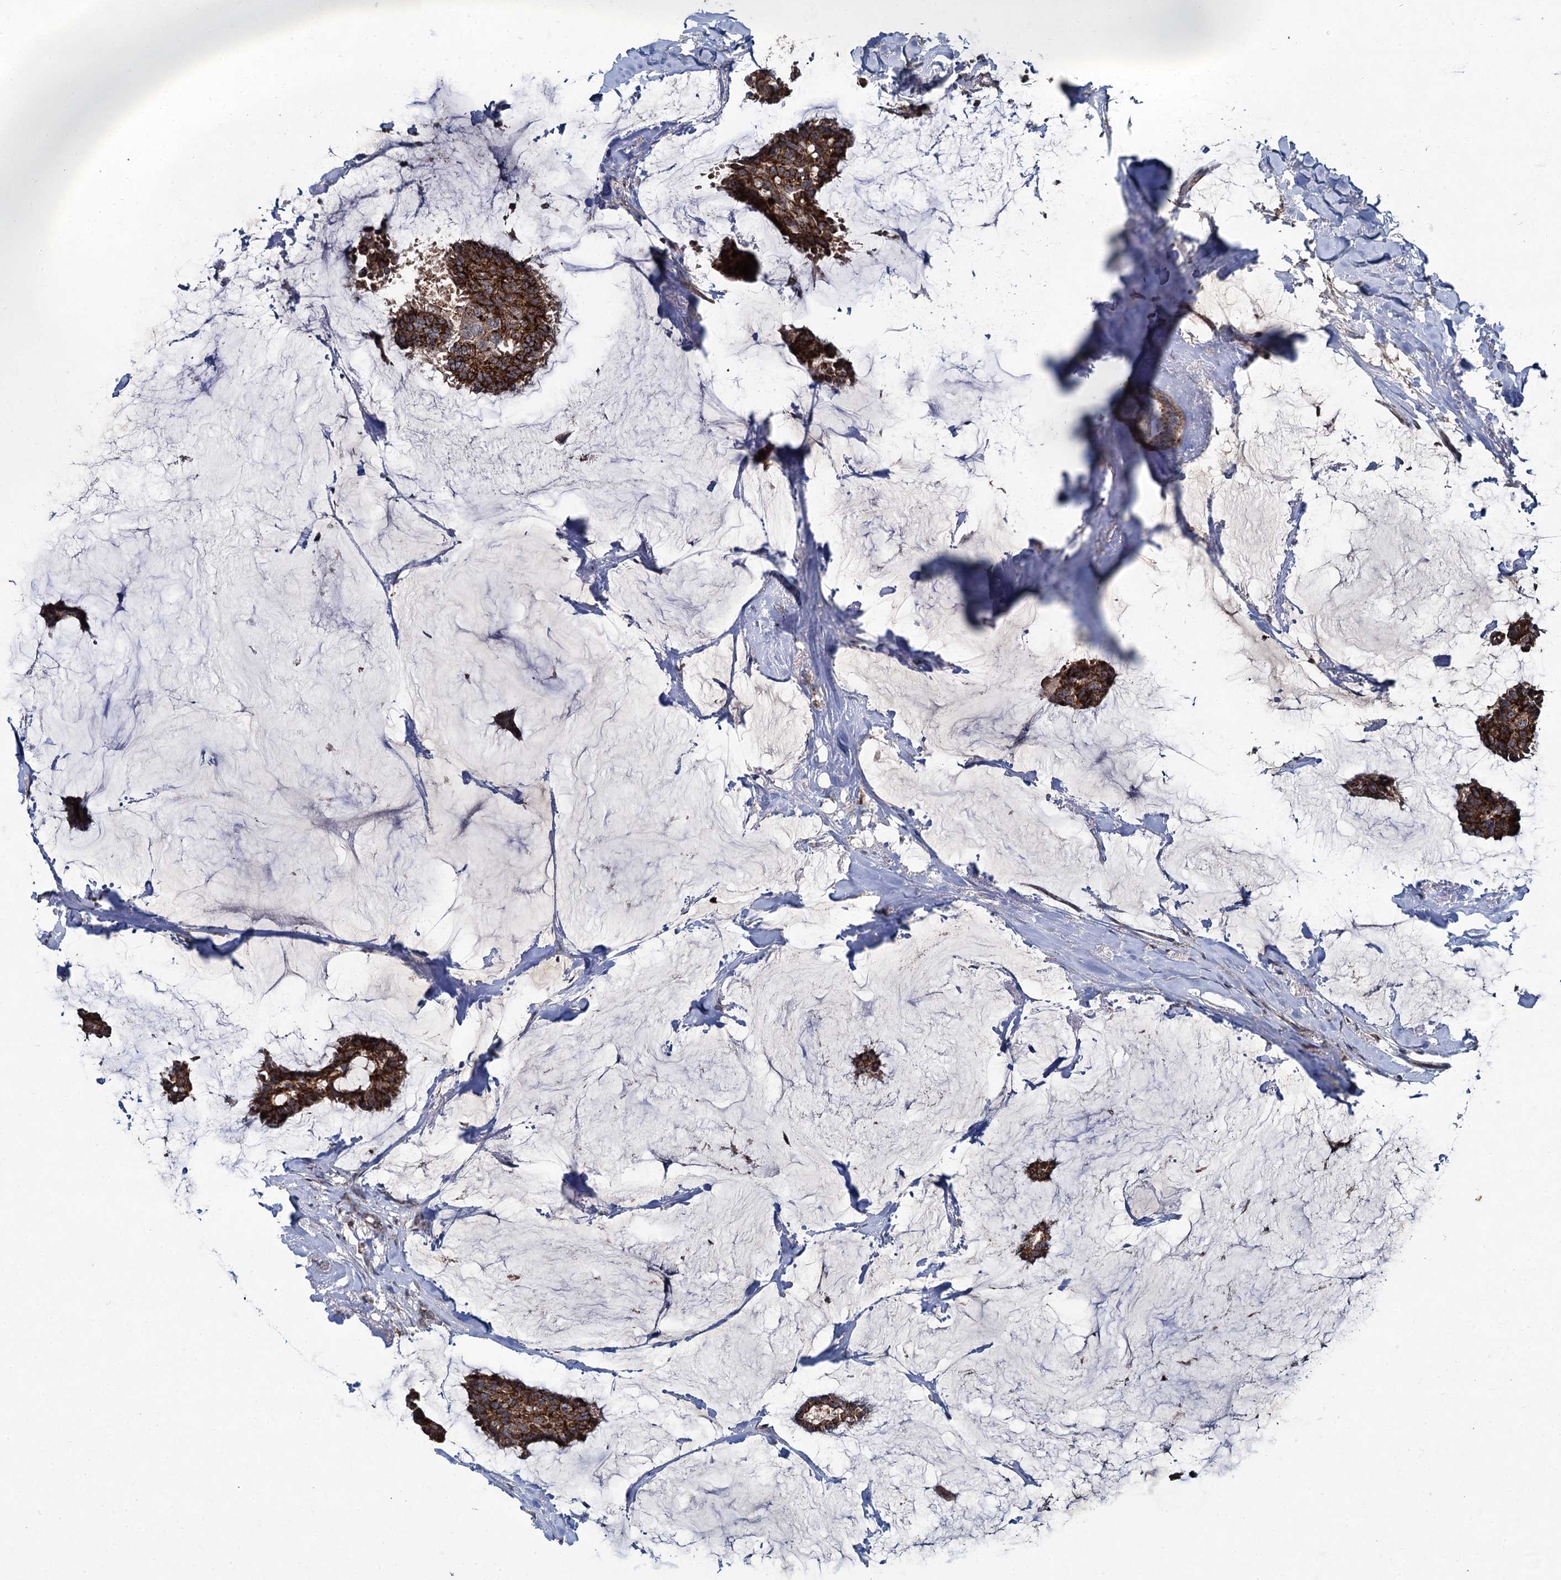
{"staining": {"intensity": "strong", "quantity": ">75%", "location": "cytoplasmic/membranous"}, "tissue": "breast cancer", "cell_type": "Tumor cells", "image_type": "cancer", "snomed": [{"axis": "morphology", "description": "Duct carcinoma"}, {"axis": "topography", "description": "Breast"}], "caption": "Tumor cells display high levels of strong cytoplasmic/membranous expression in about >75% of cells in breast intraductal carcinoma. The staining is performed using DAB brown chromogen to label protein expression. The nuclei are counter-stained blue using hematoxylin.", "gene": "METTL4", "patient": {"sex": "female", "age": 93}}